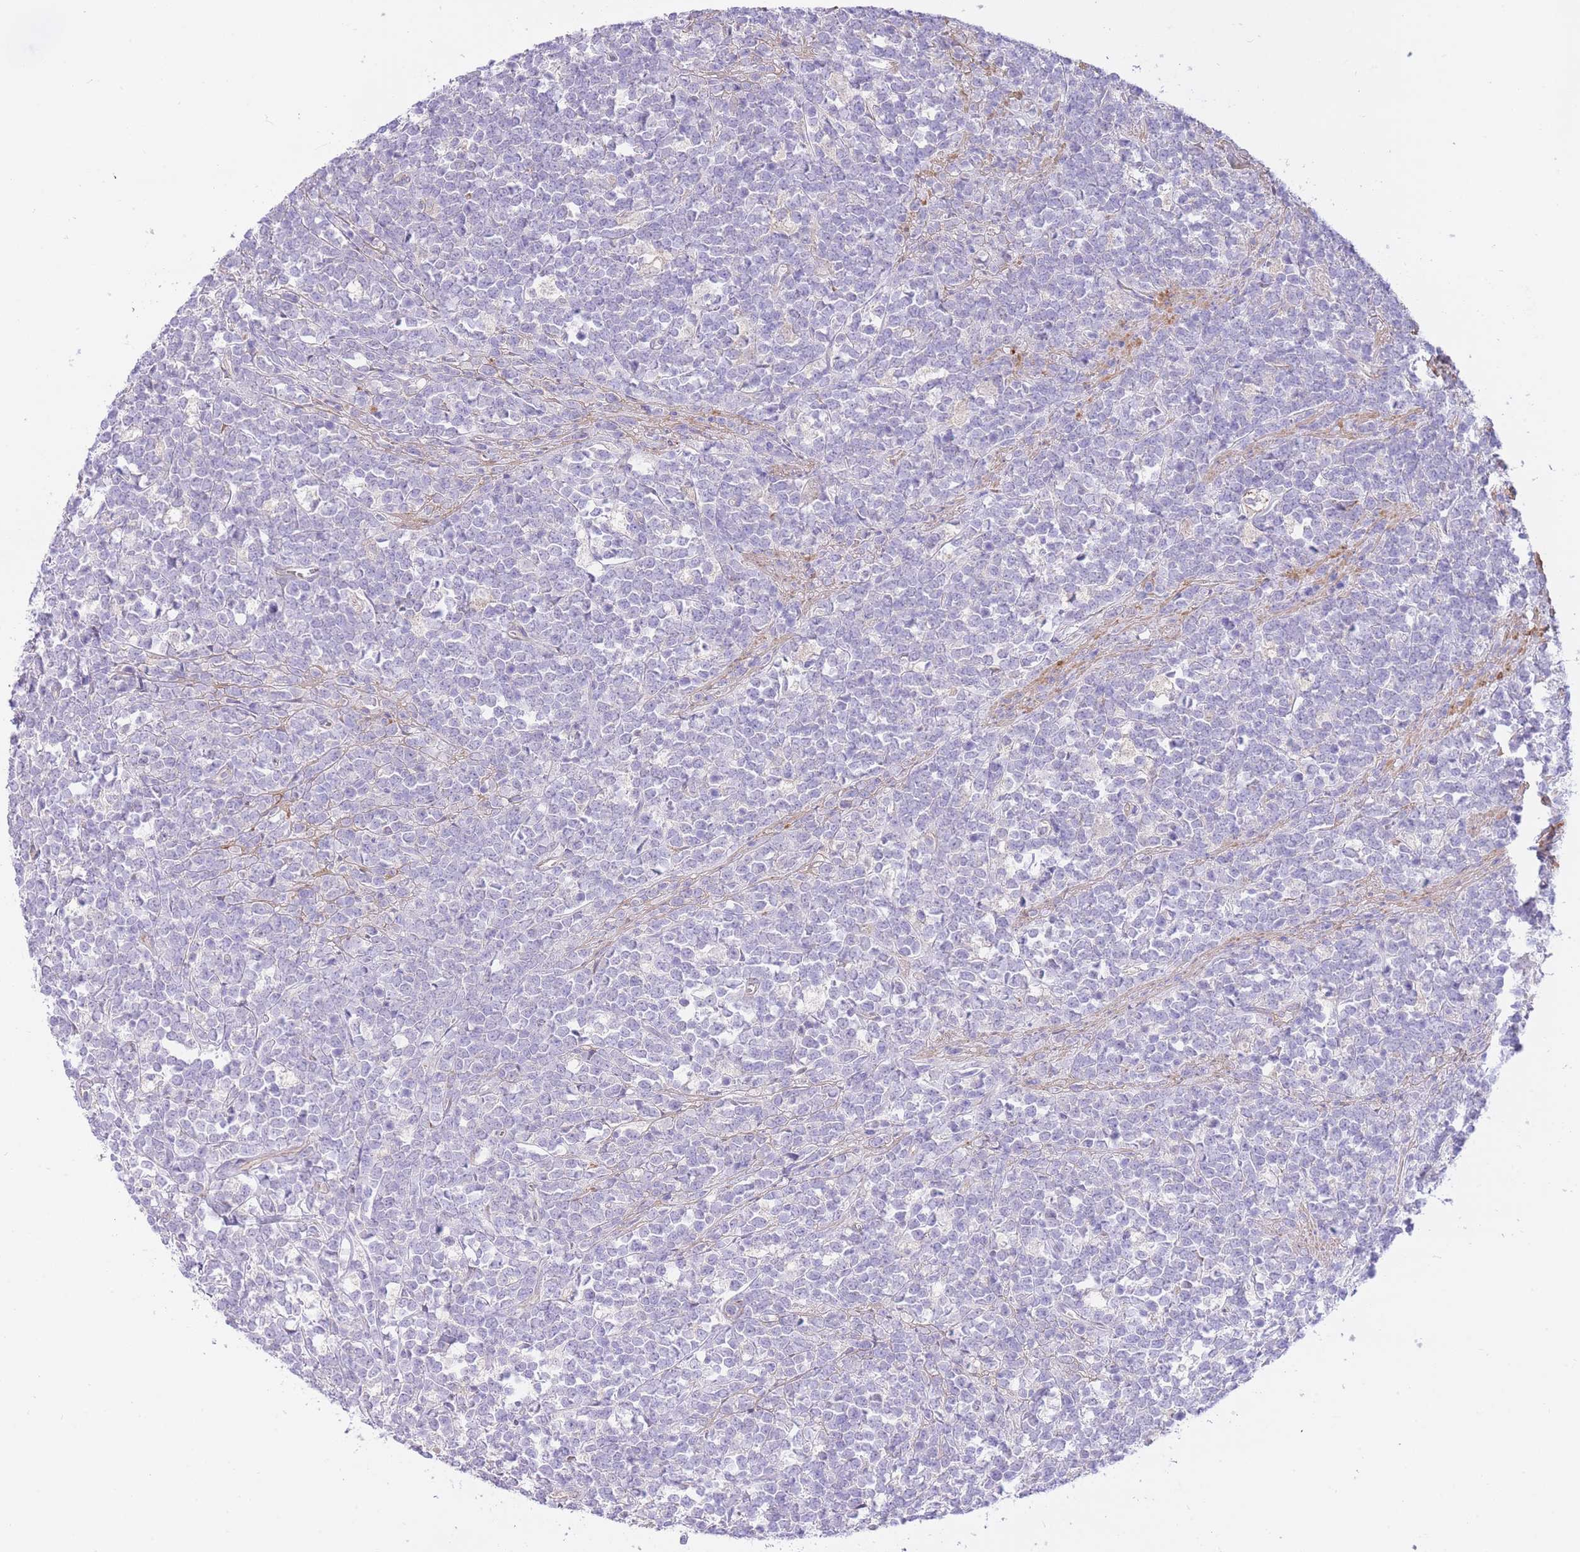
{"staining": {"intensity": "negative", "quantity": "none", "location": "none"}, "tissue": "lymphoma", "cell_type": "Tumor cells", "image_type": "cancer", "snomed": [{"axis": "morphology", "description": "Malignant lymphoma, non-Hodgkin's type, High grade"}, {"axis": "topography", "description": "Small intestine"}, {"axis": "topography", "description": "Colon"}], "caption": "A micrograph of human lymphoma is negative for staining in tumor cells.", "gene": "PGM1", "patient": {"sex": "male", "age": 8}}